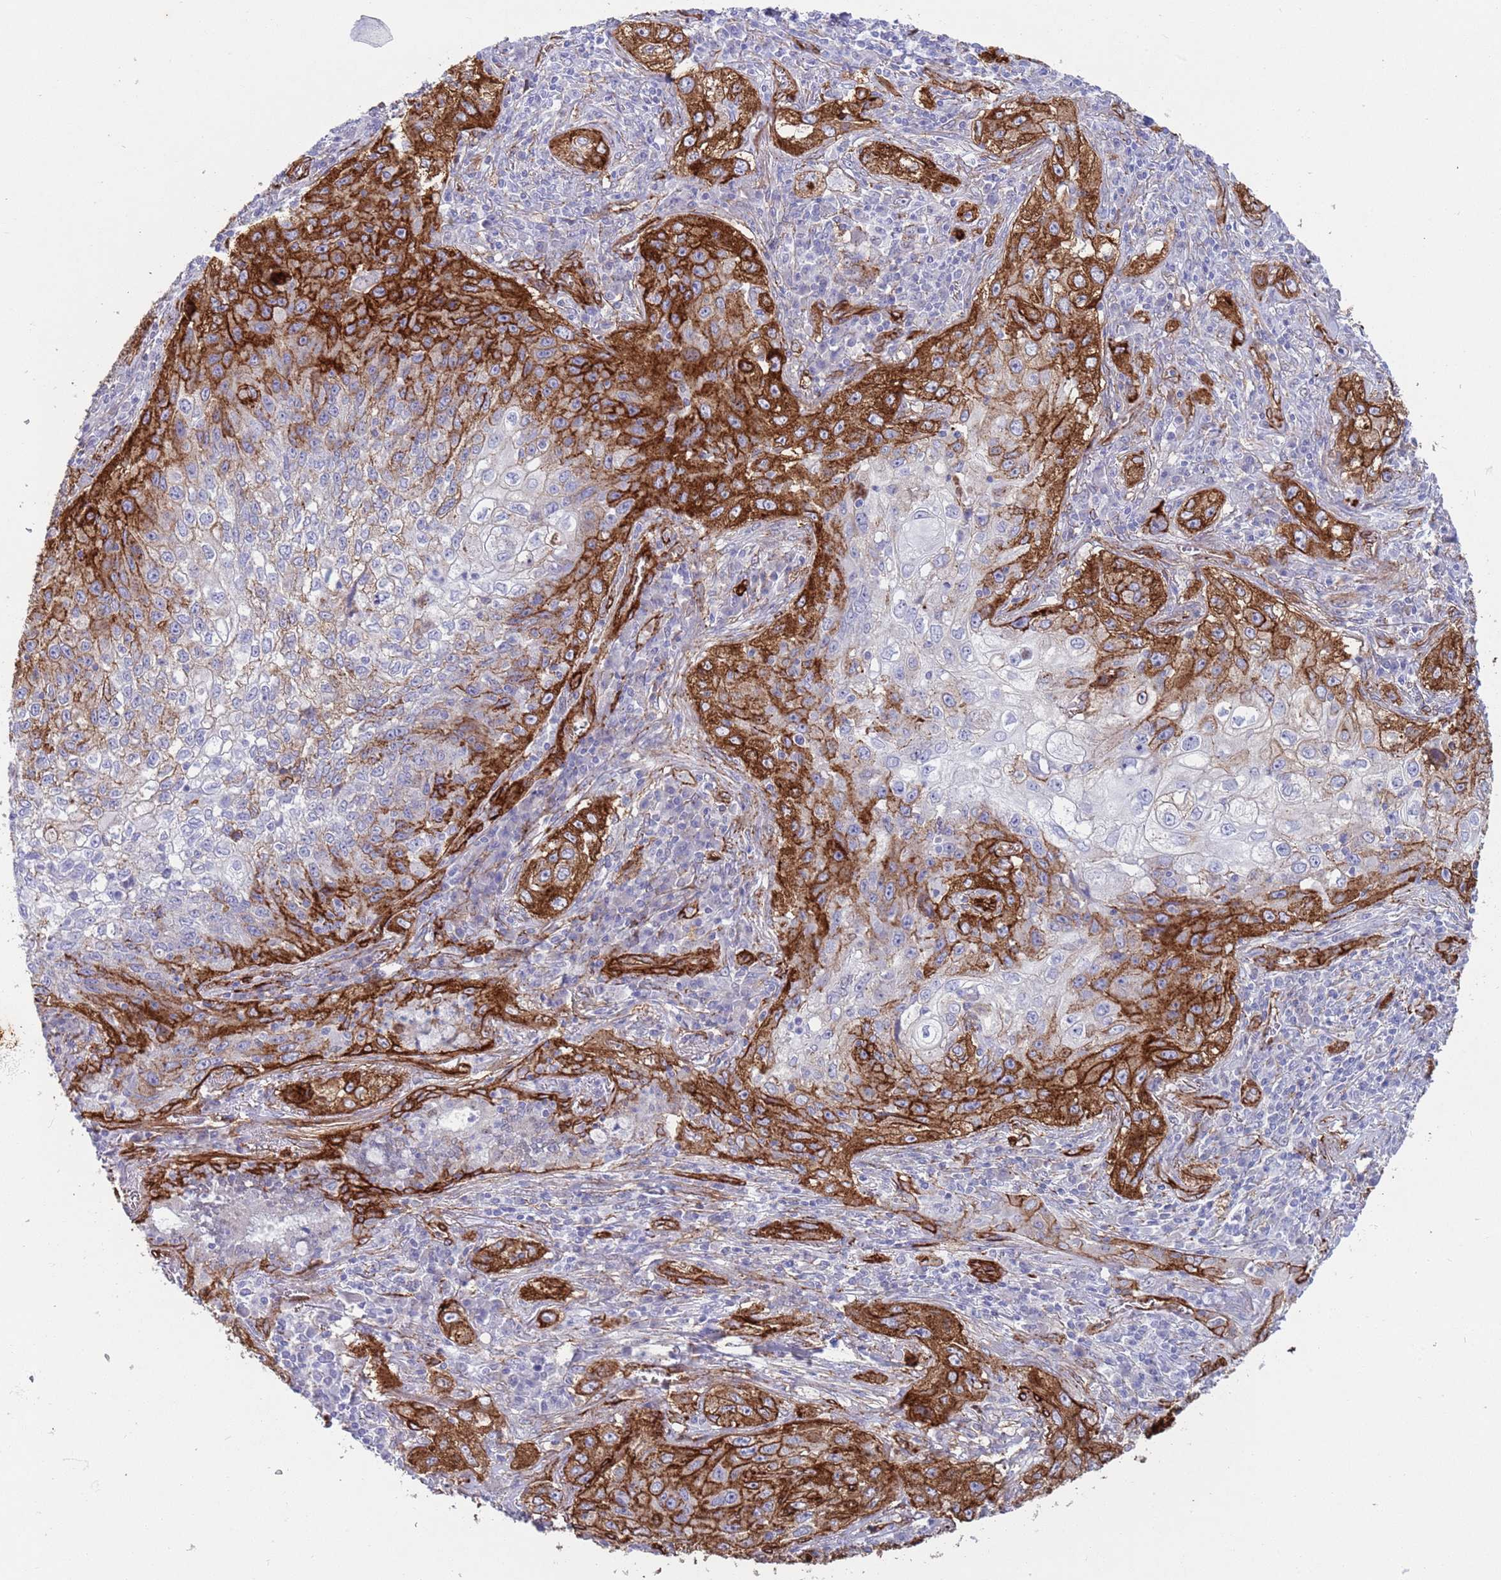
{"staining": {"intensity": "strong", "quantity": "25%-75%", "location": "cytoplasmic/membranous"}, "tissue": "lung cancer", "cell_type": "Tumor cells", "image_type": "cancer", "snomed": [{"axis": "morphology", "description": "Squamous cell carcinoma, NOS"}, {"axis": "topography", "description": "Lung"}], "caption": "Immunohistochemistry (IHC) micrograph of neoplastic tissue: human lung cancer stained using immunohistochemistry exhibits high levels of strong protein expression localized specifically in the cytoplasmic/membranous of tumor cells, appearing as a cytoplasmic/membranous brown color.", "gene": "CAV2", "patient": {"sex": "female", "age": 69}}